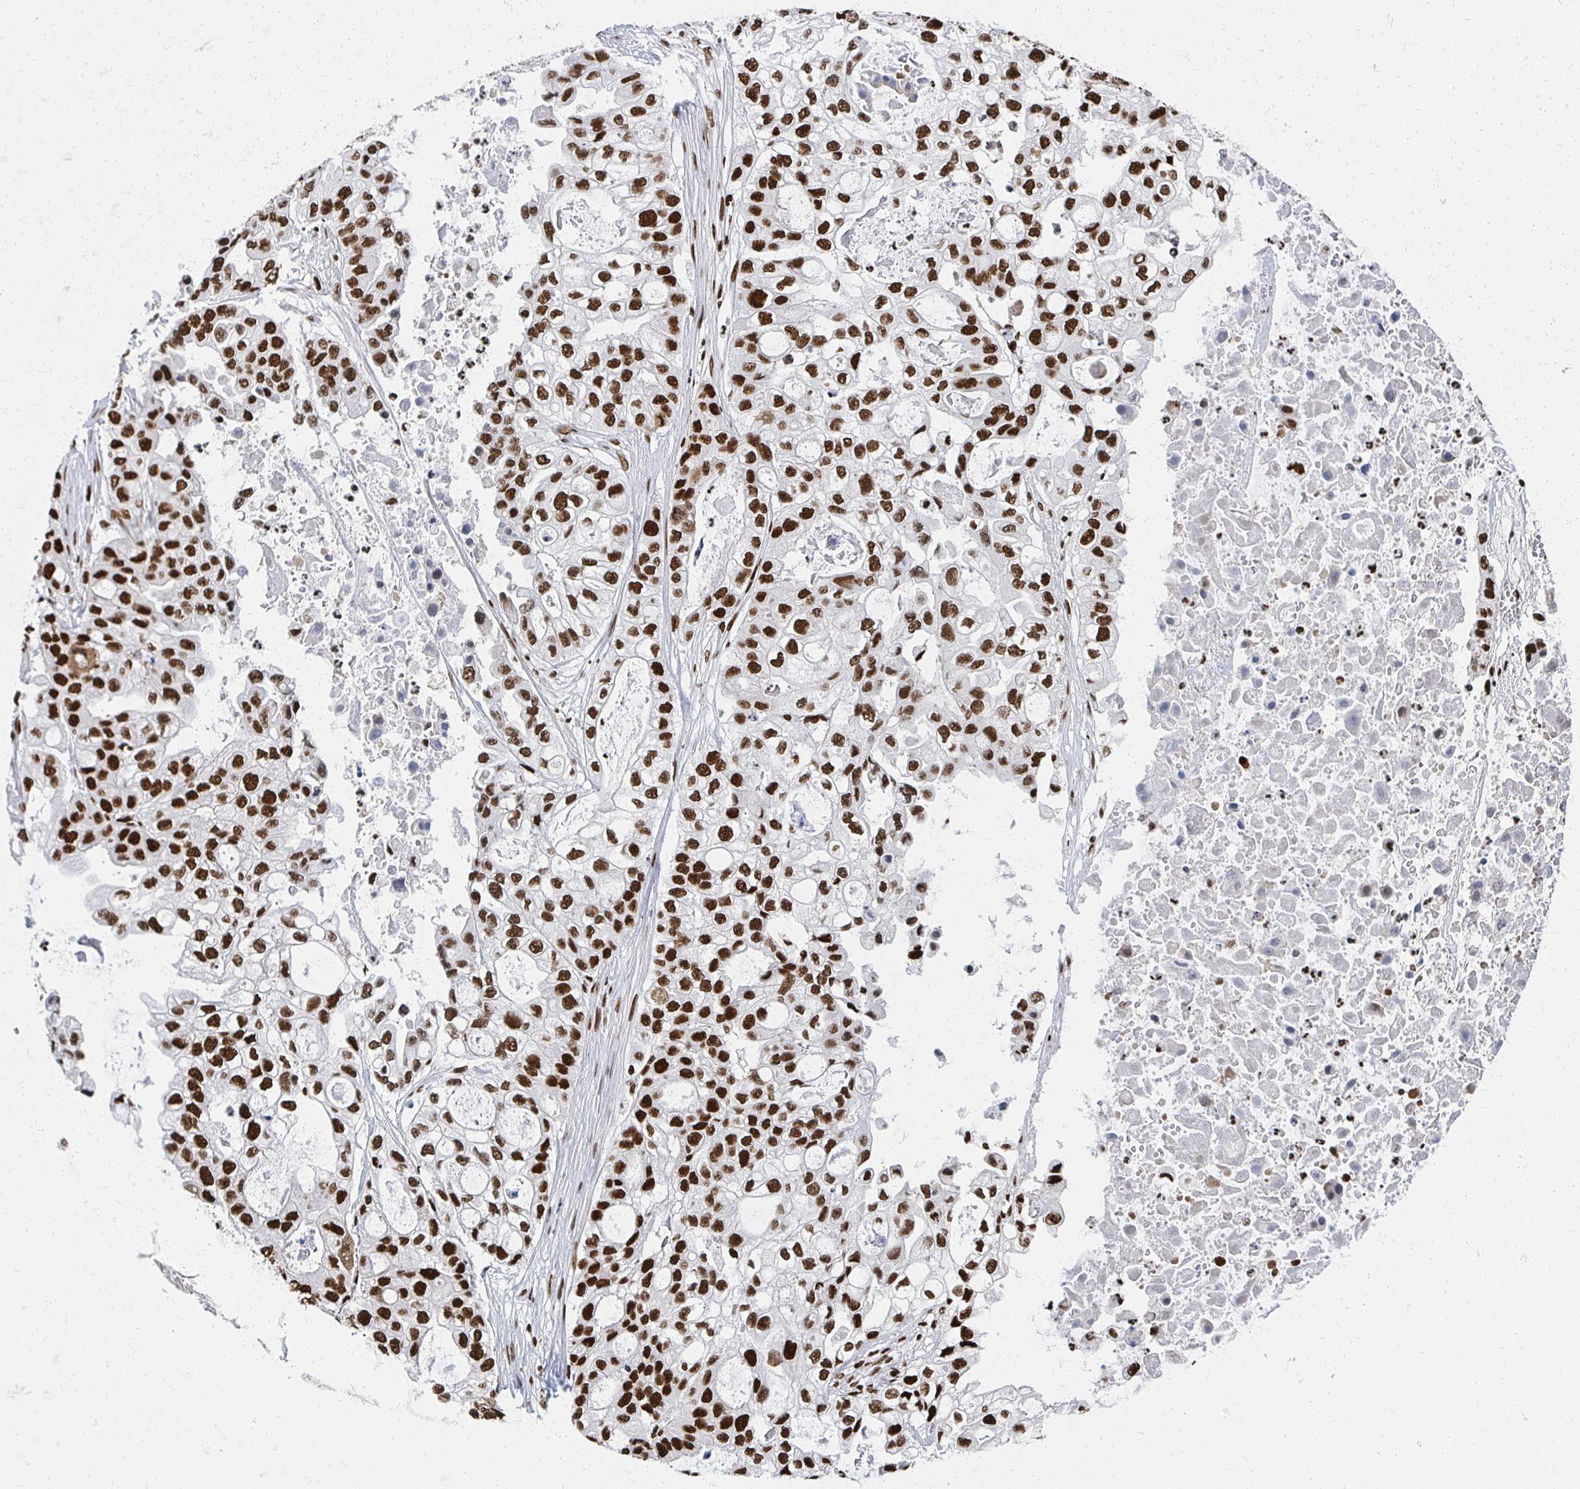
{"staining": {"intensity": "strong", "quantity": ">75%", "location": "nuclear"}, "tissue": "ovarian cancer", "cell_type": "Tumor cells", "image_type": "cancer", "snomed": [{"axis": "morphology", "description": "Cystadenocarcinoma, serous, NOS"}, {"axis": "topography", "description": "Ovary"}], "caption": "Immunohistochemical staining of ovarian cancer displays high levels of strong nuclear protein expression in about >75% of tumor cells. The staining was performed using DAB to visualize the protein expression in brown, while the nuclei were stained in blue with hematoxylin (Magnification: 20x).", "gene": "RBBP7", "patient": {"sex": "female", "age": 56}}